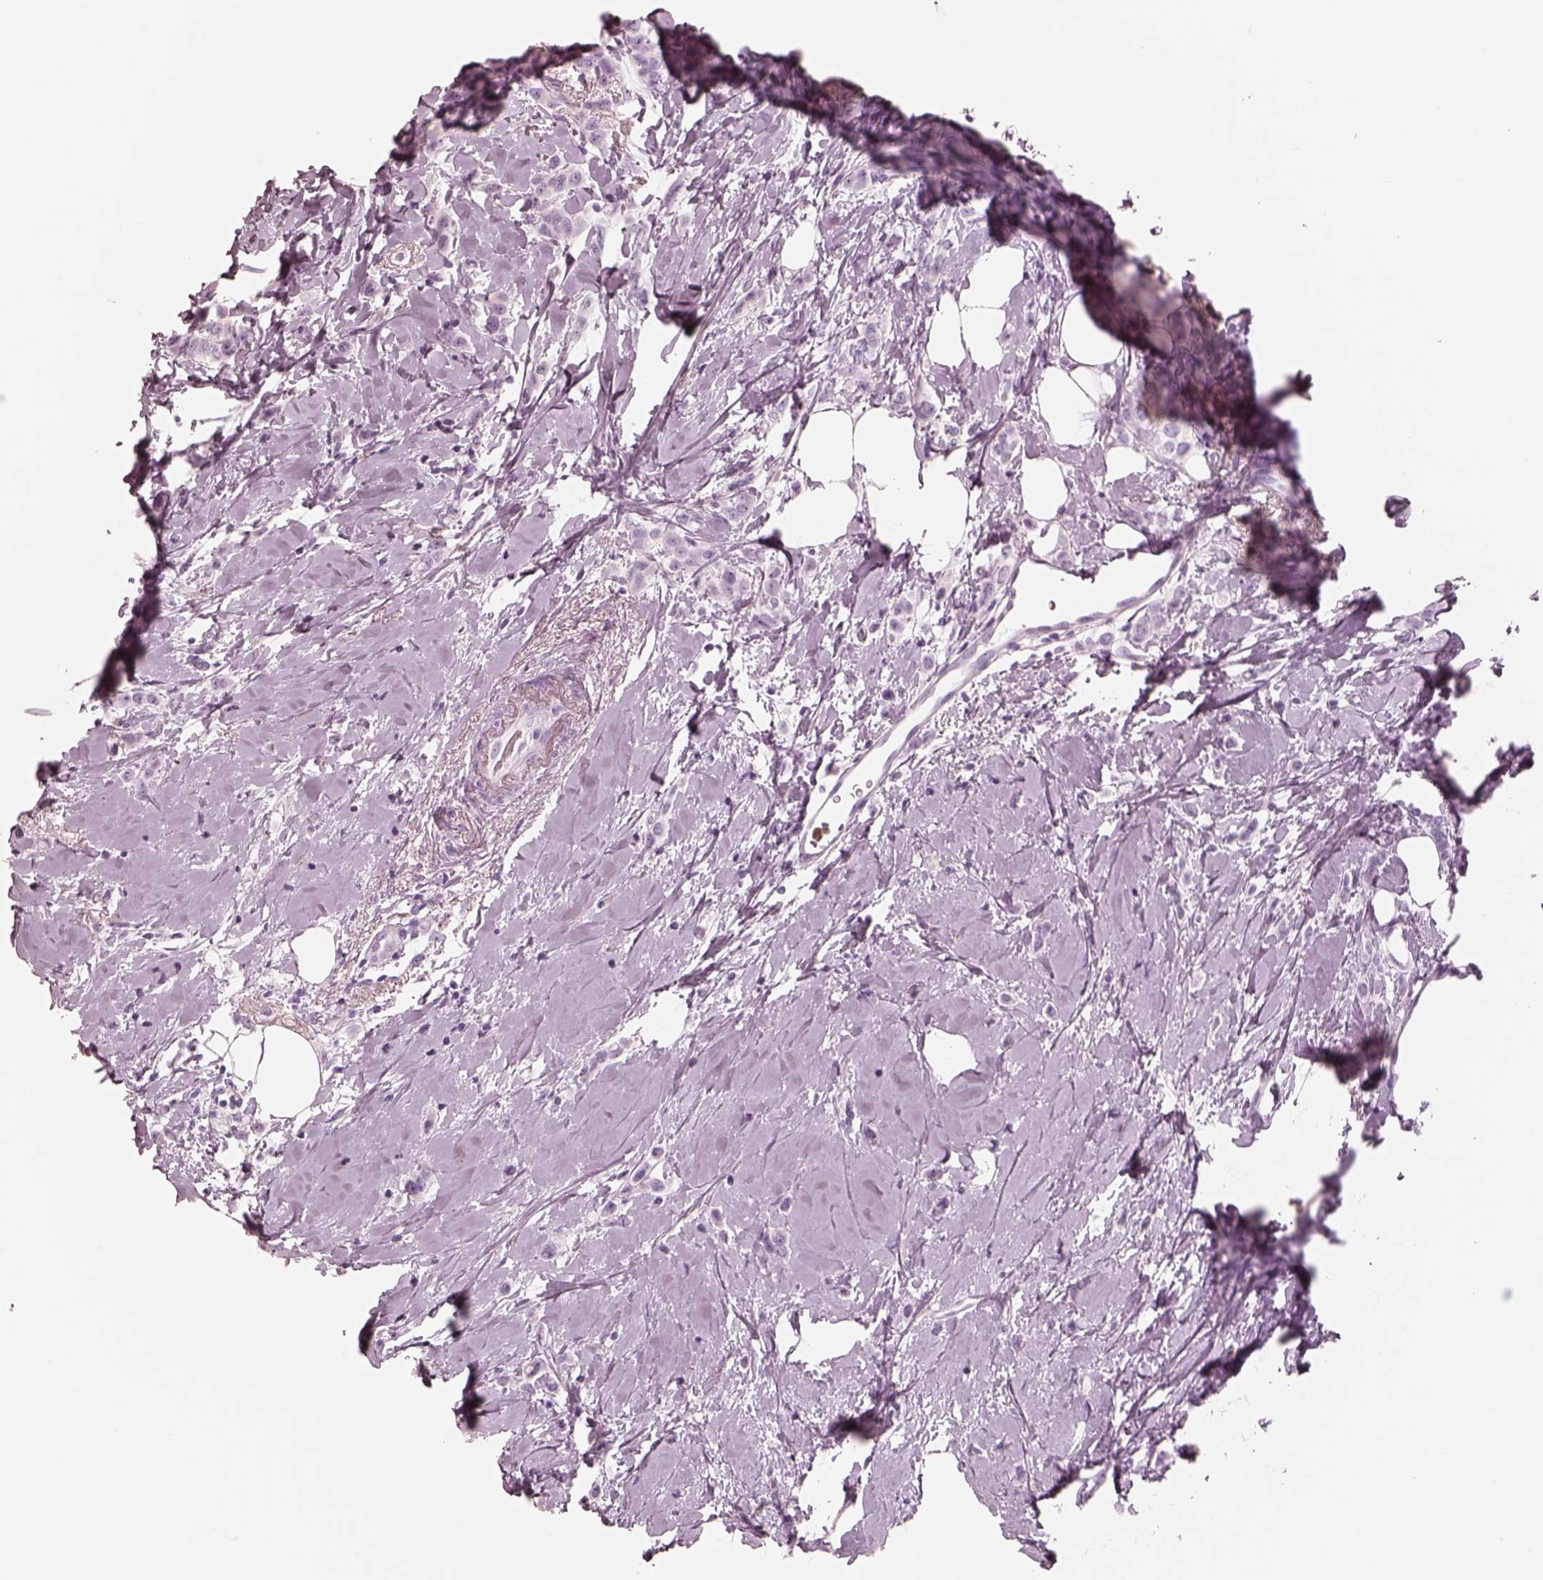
{"staining": {"intensity": "negative", "quantity": "none", "location": "none"}, "tissue": "breast cancer", "cell_type": "Tumor cells", "image_type": "cancer", "snomed": [{"axis": "morphology", "description": "Lobular carcinoma"}, {"axis": "topography", "description": "Breast"}], "caption": "A high-resolution photomicrograph shows immunohistochemistry (IHC) staining of breast lobular carcinoma, which displays no significant staining in tumor cells.", "gene": "ELANE", "patient": {"sex": "female", "age": 66}}